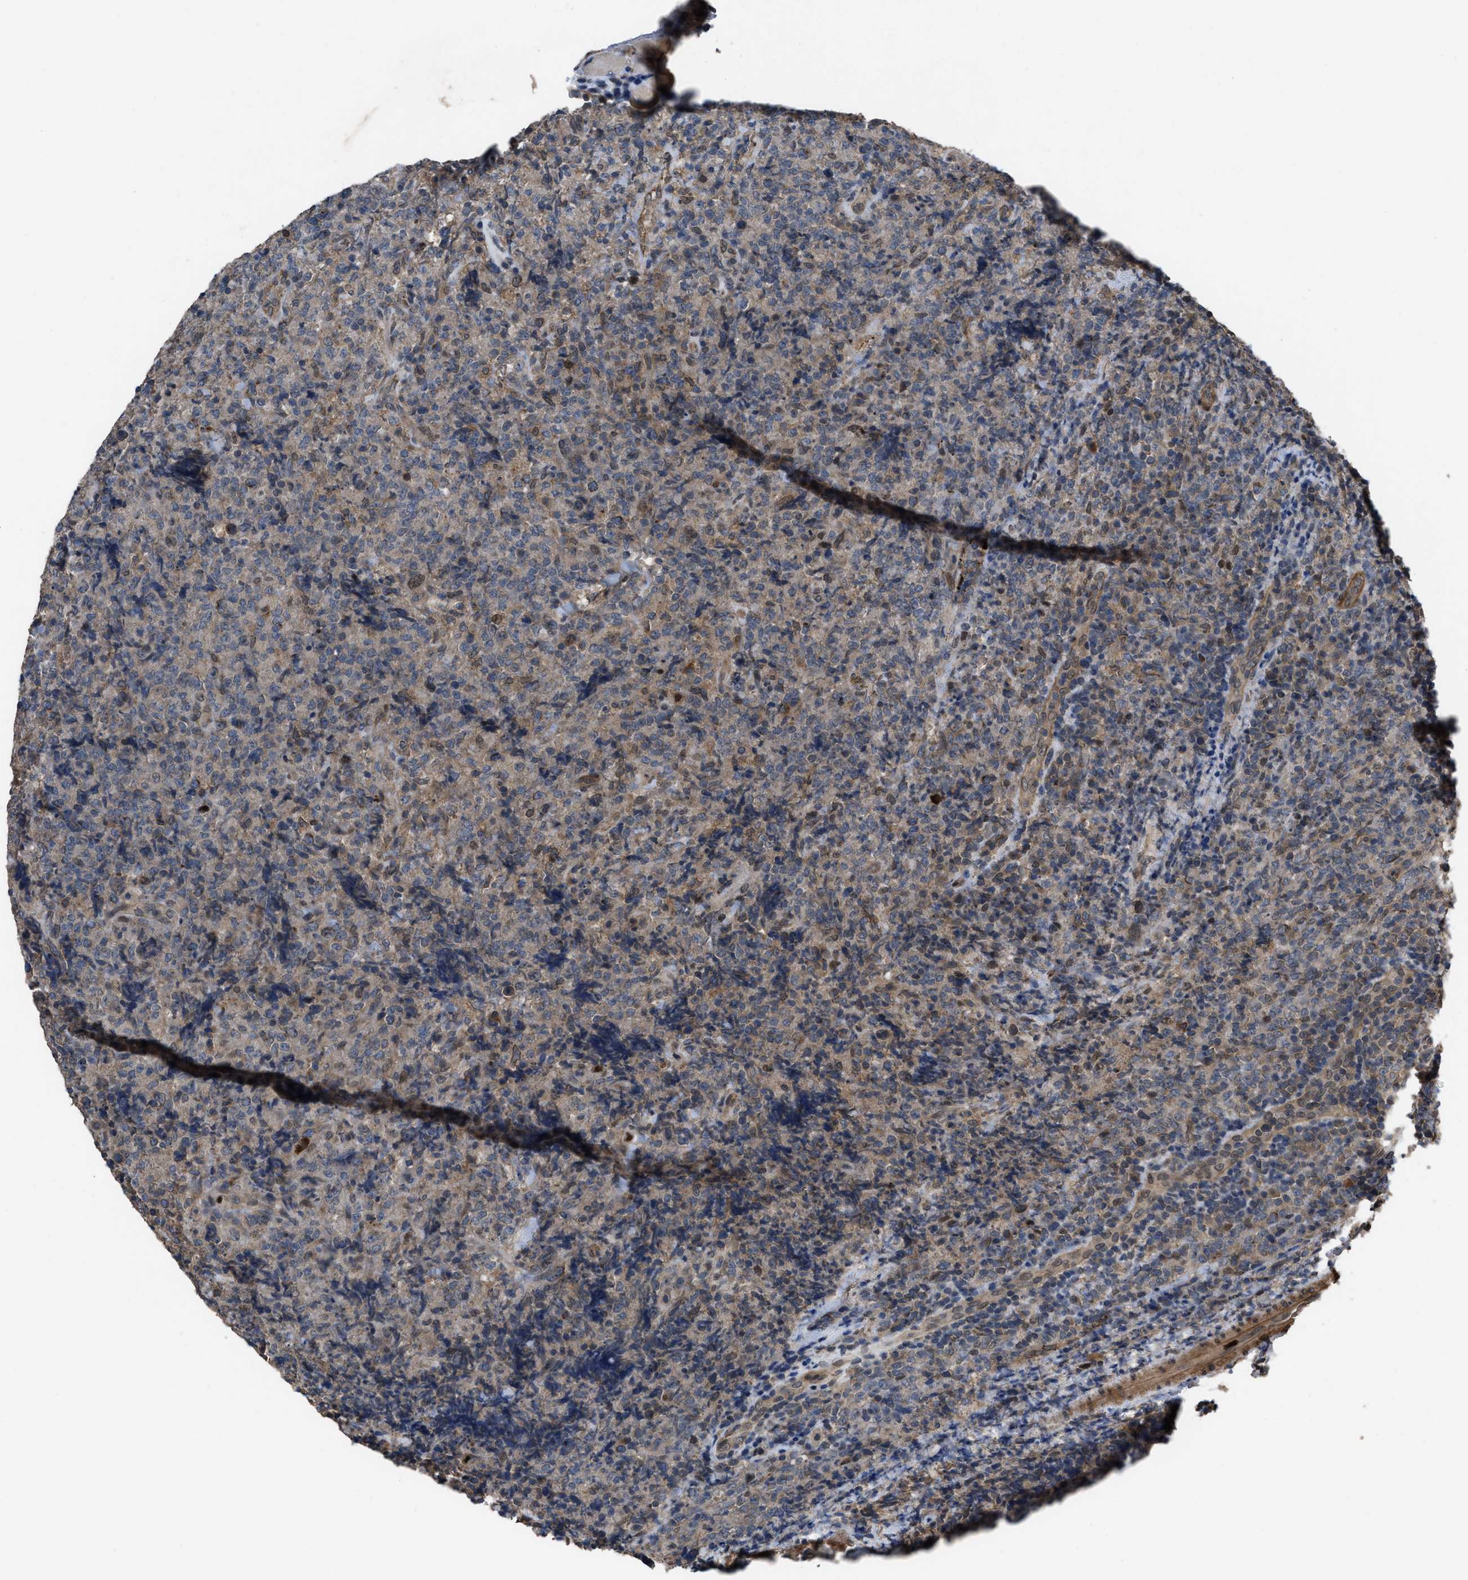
{"staining": {"intensity": "weak", "quantity": "<25%", "location": "nuclear"}, "tissue": "lymphoma", "cell_type": "Tumor cells", "image_type": "cancer", "snomed": [{"axis": "morphology", "description": "Malignant lymphoma, non-Hodgkin's type, High grade"}, {"axis": "topography", "description": "Tonsil"}], "caption": "High magnification brightfield microscopy of lymphoma stained with DAB (brown) and counterstained with hematoxylin (blue): tumor cells show no significant staining. (Stains: DAB (3,3'-diaminobenzidine) immunohistochemistry with hematoxylin counter stain, Microscopy: brightfield microscopy at high magnification).", "gene": "UTRN", "patient": {"sex": "female", "age": 36}}